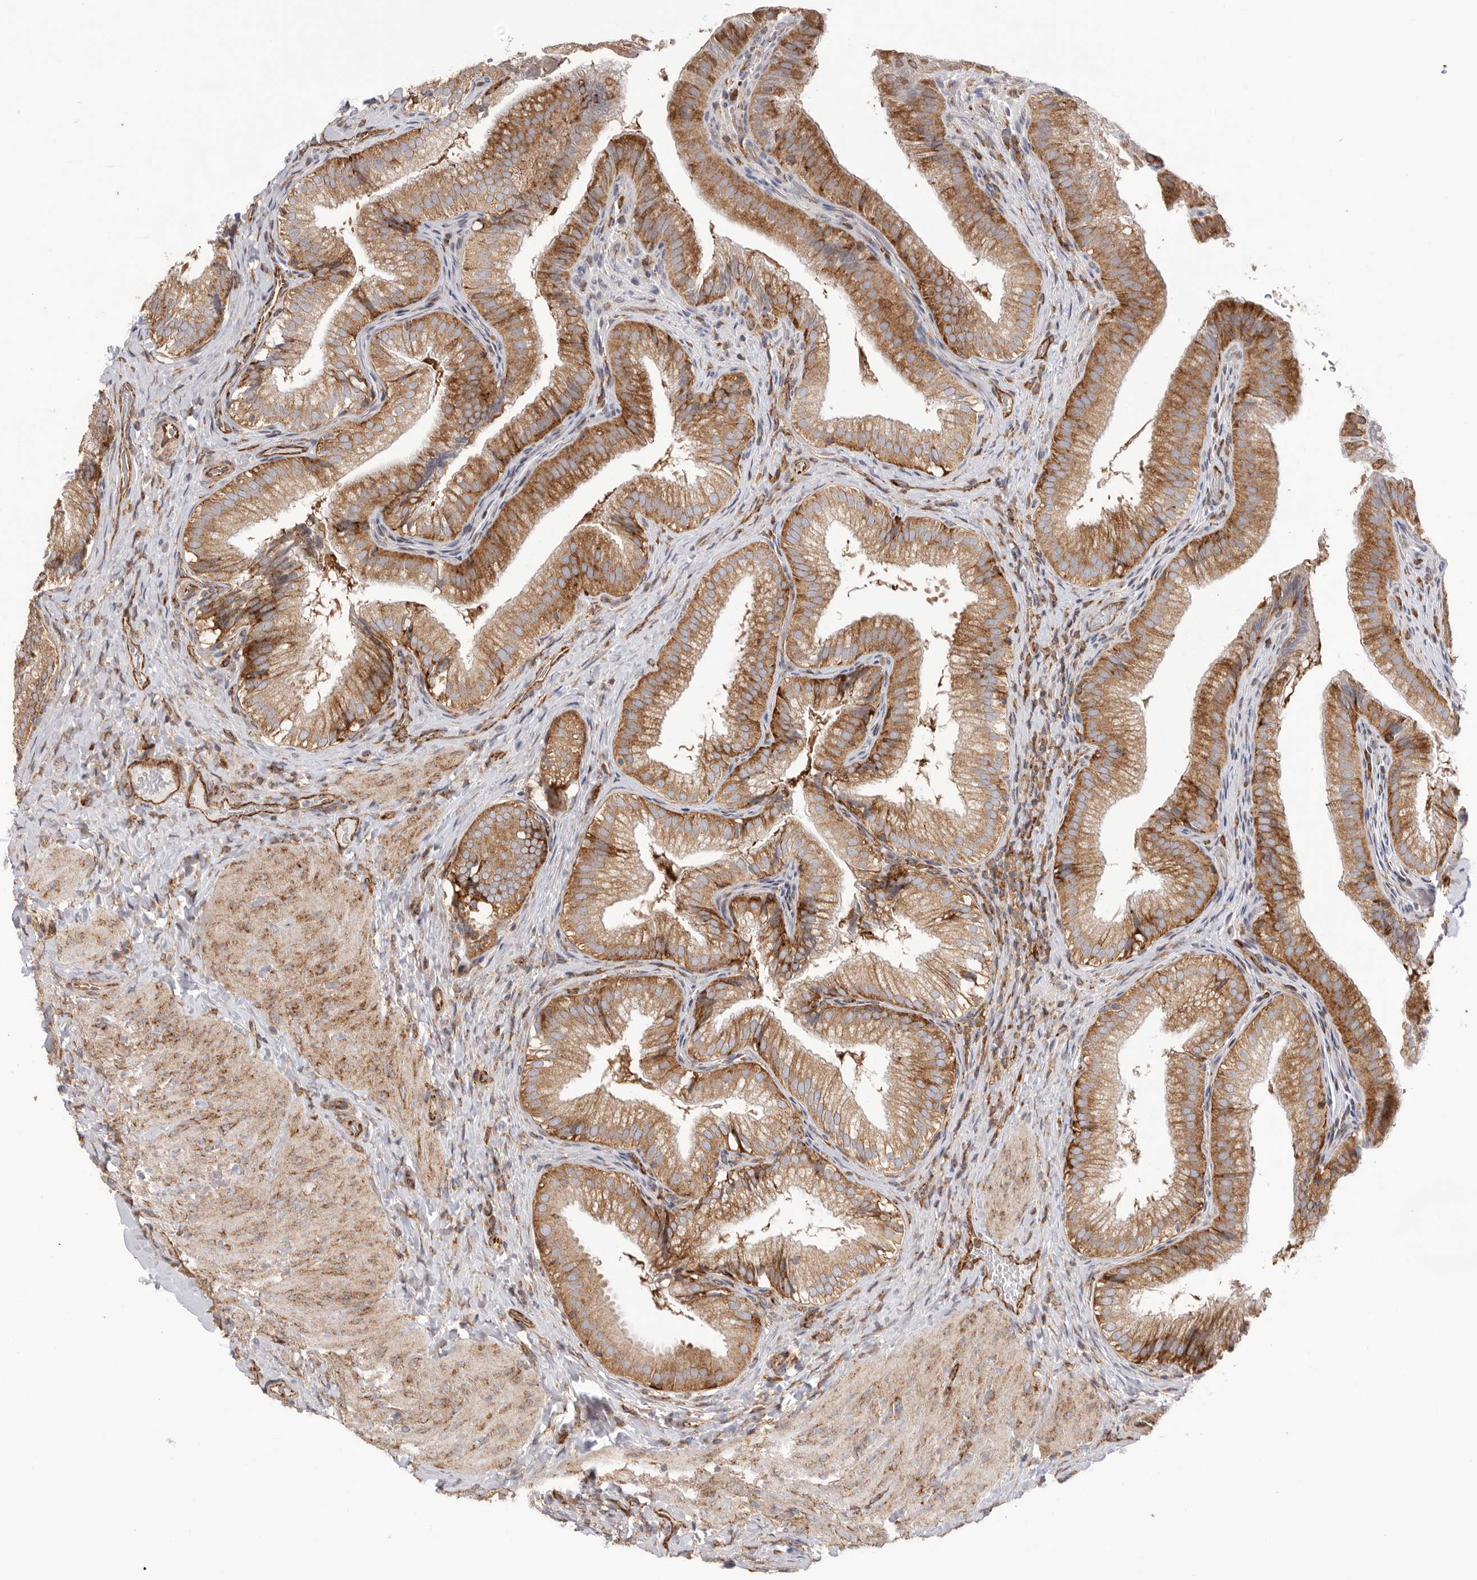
{"staining": {"intensity": "strong", "quantity": ">75%", "location": "cytoplasmic/membranous"}, "tissue": "gallbladder", "cell_type": "Glandular cells", "image_type": "normal", "snomed": [{"axis": "morphology", "description": "Normal tissue, NOS"}, {"axis": "topography", "description": "Gallbladder"}], "caption": "Protein expression analysis of unremarkable human gallbladder reveals strong cytoplasmic/membranous positivity in approximately >75% of glandular cells.", "gene": "SERBP1", "patient": {"sex": "female", "age": 30}}